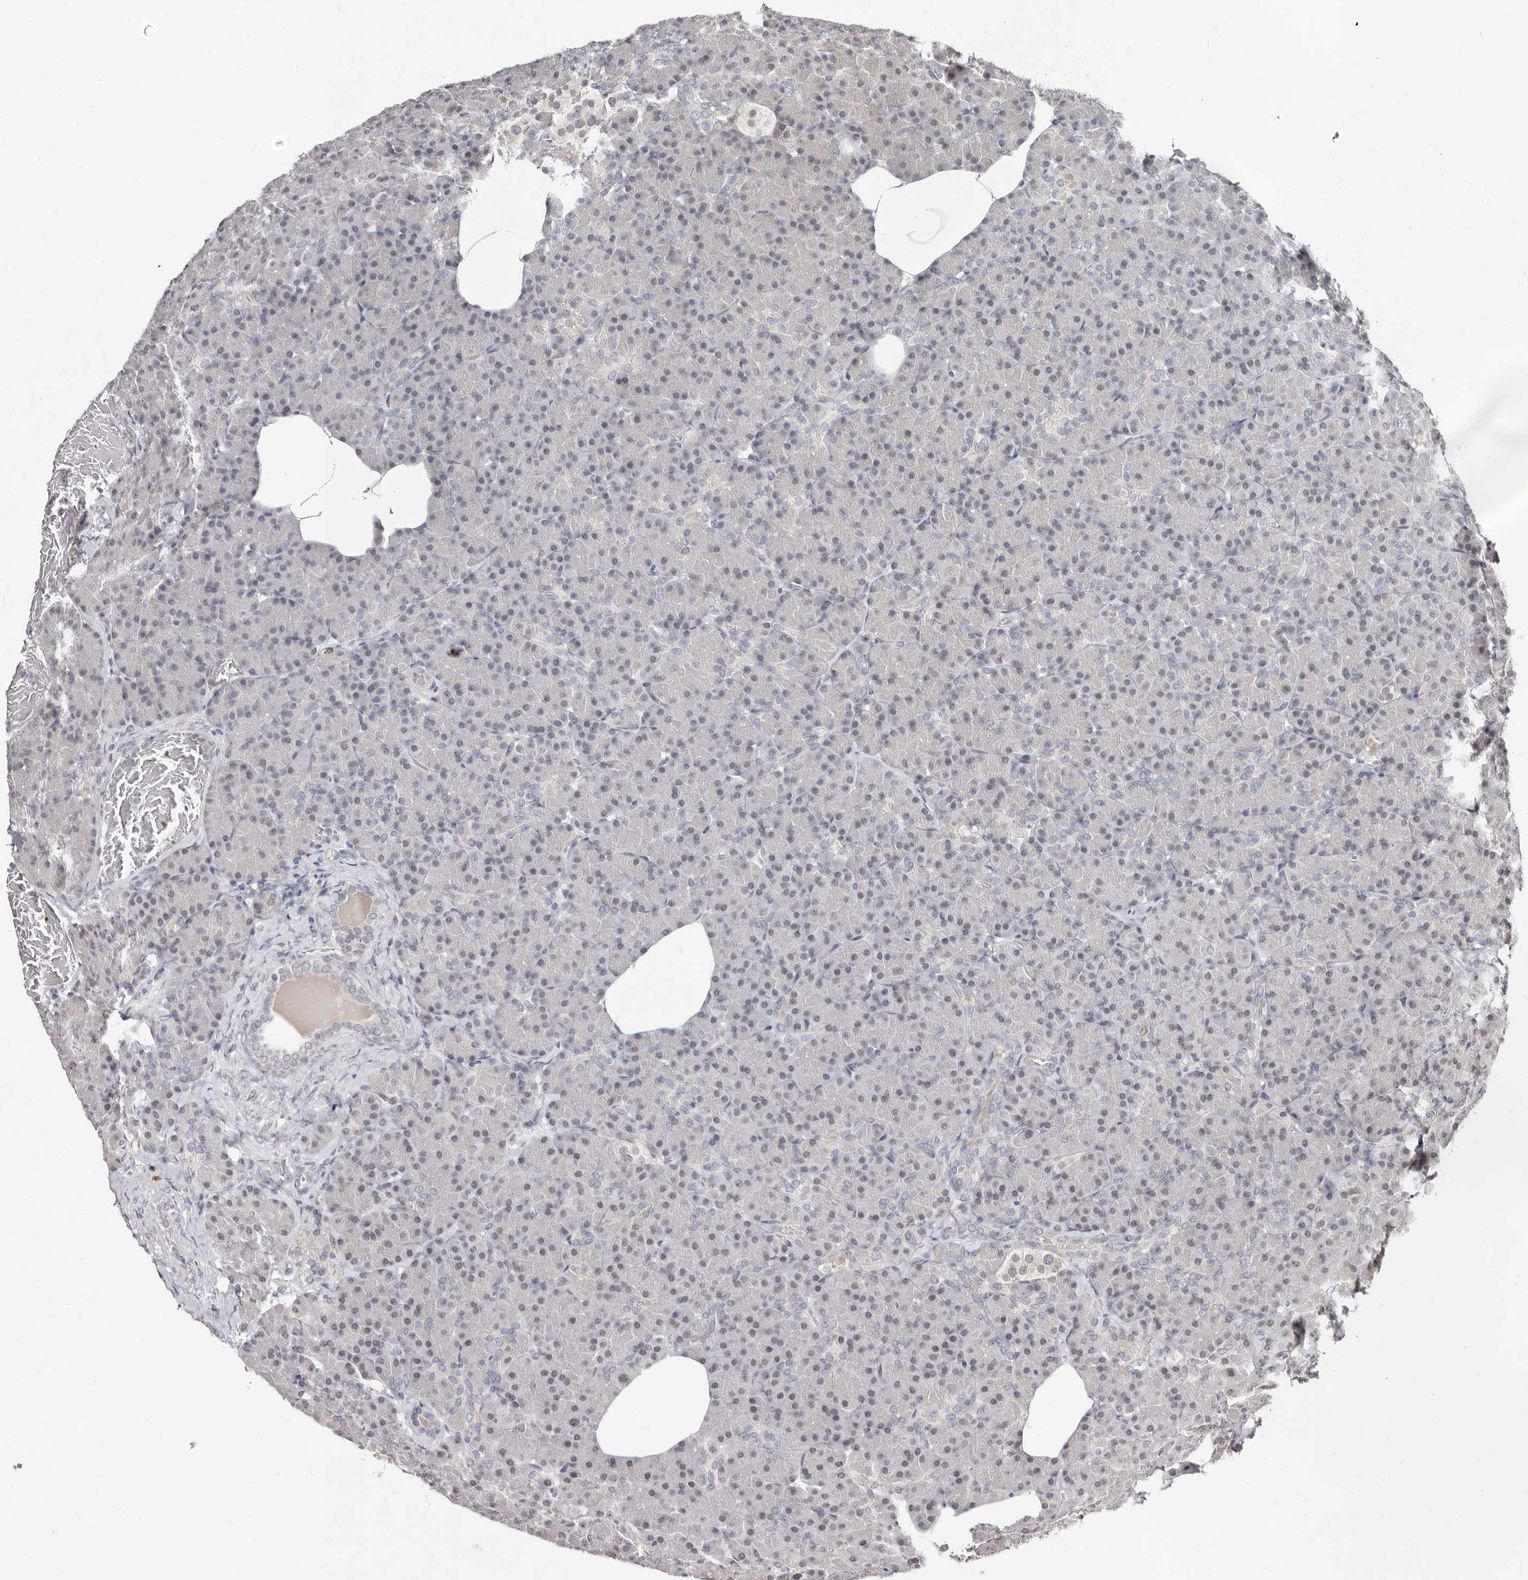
{"staining": {"intensity": "weak", "quantity": "25%-75%", "location": "nuclear"}, "tissue": "pancreas", "cell_type": "Exocrine glandular cells", "image_type": "normal", "snomed": [{"axis": "morphology", "description": "Normal tissue, NOS"}, {"axis": "topography", "description": "Pancreas"}], "caption": "Immunohistochemistry (DAB) staining of normal pancreas demonstrates weak nuclear protein staining in about 25%-75% of exocrine glandular cells. (Brightfield microscopy of DAB IHC at high magnification).", "gene": "LCORL", "patient": {"sex": "female", "age": 43}}